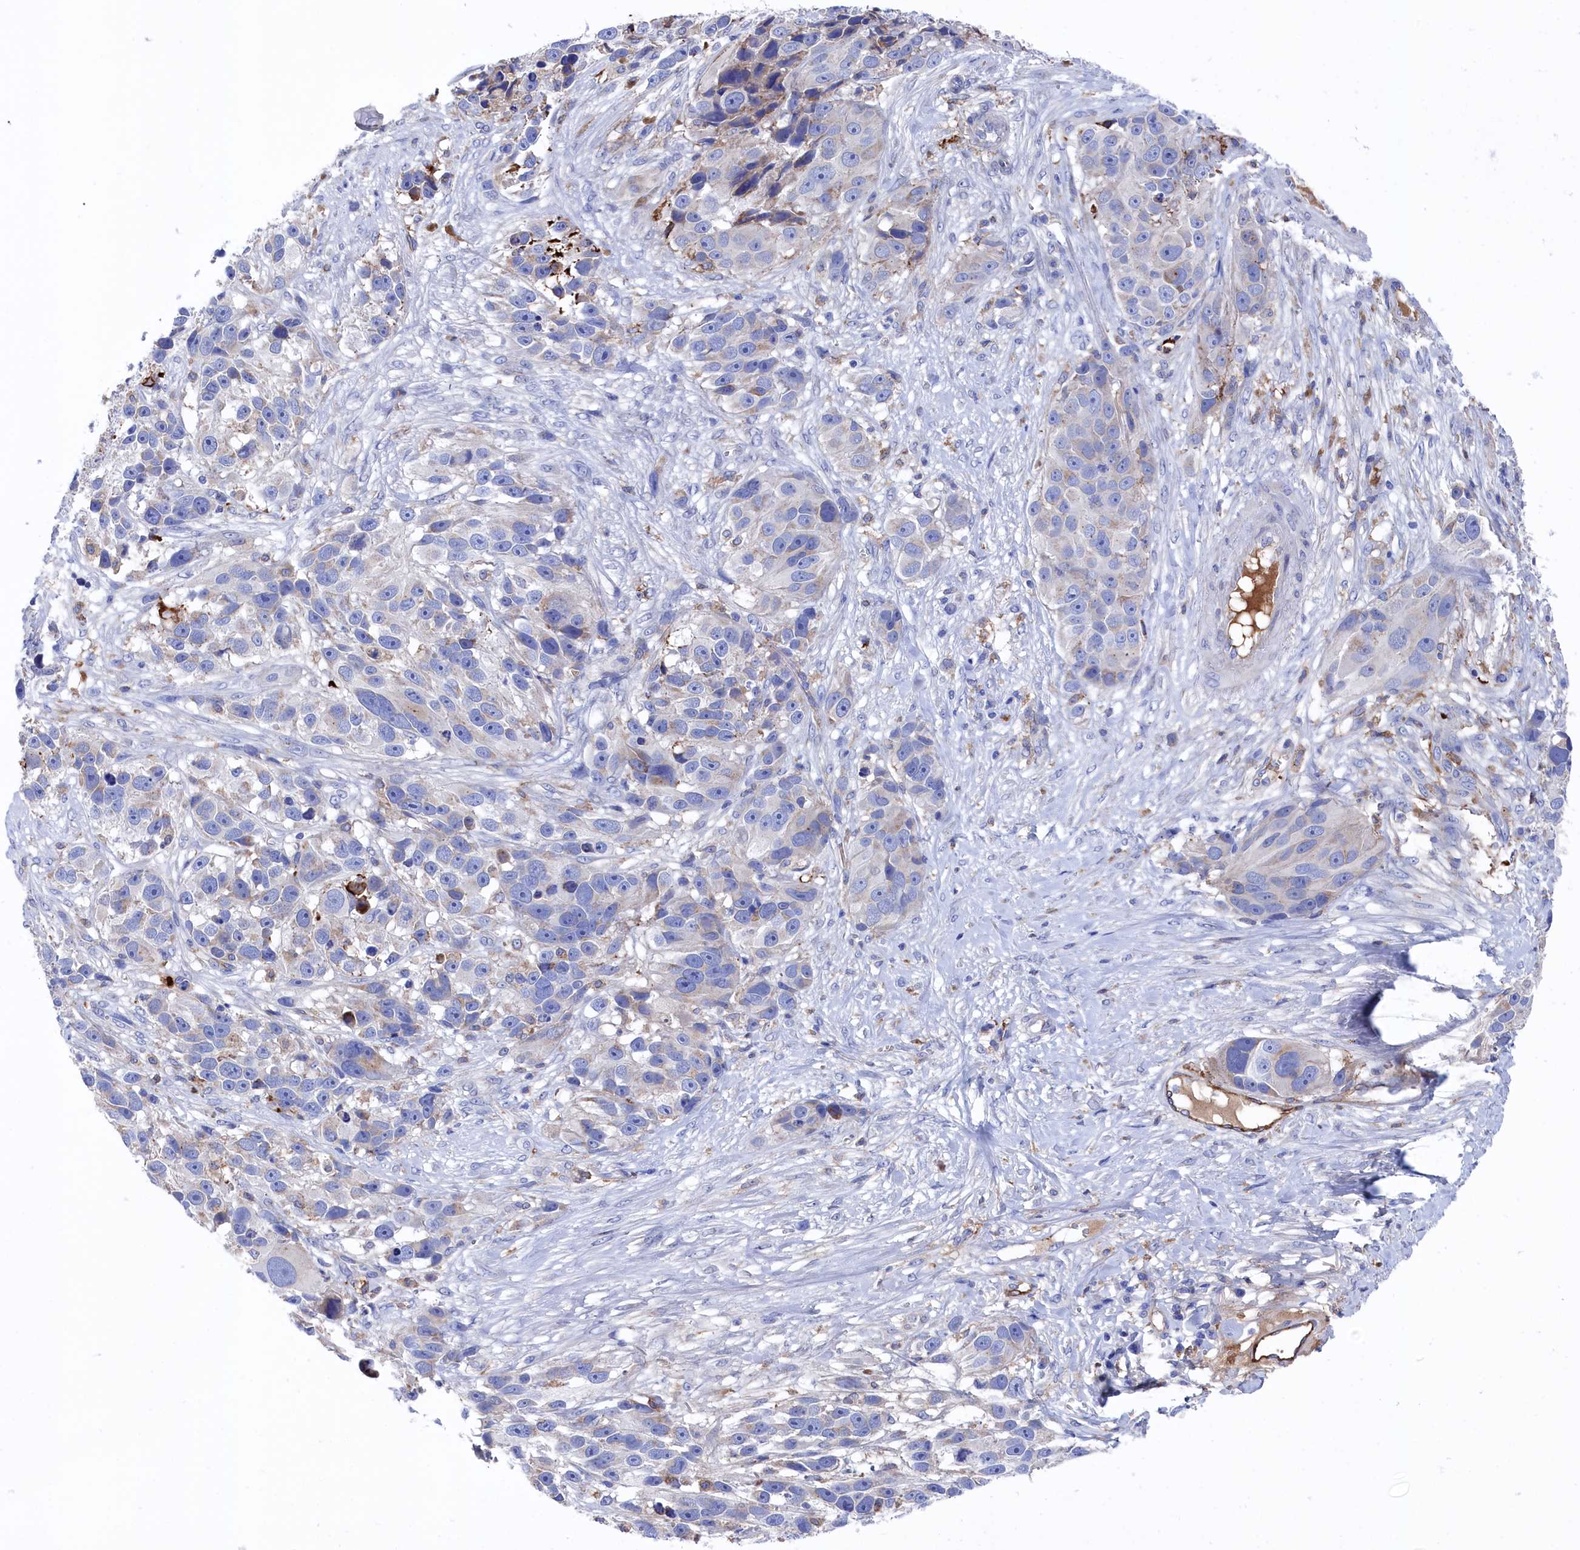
{"staining": {"intensity": "negative", "quantity": "none", "location": "none"}, "tissue": "melanoma", "cell_type": "Tumor cells", "image_type": "cancer", "snomed": [{"axis": "morphology", "description": "Malignant melanoma, NOS"}, {"axis": "topography", "description": "Skin"}], "caption": "This is a photomicrograph of immunohistochemistry staining of melanoma, which shows no expression in tumor cells. (Immunohistochemistry, brightfield microscopy, high magnification).", "gene": "C12orf73", "patient": {"sex": "male", "age": 84}}